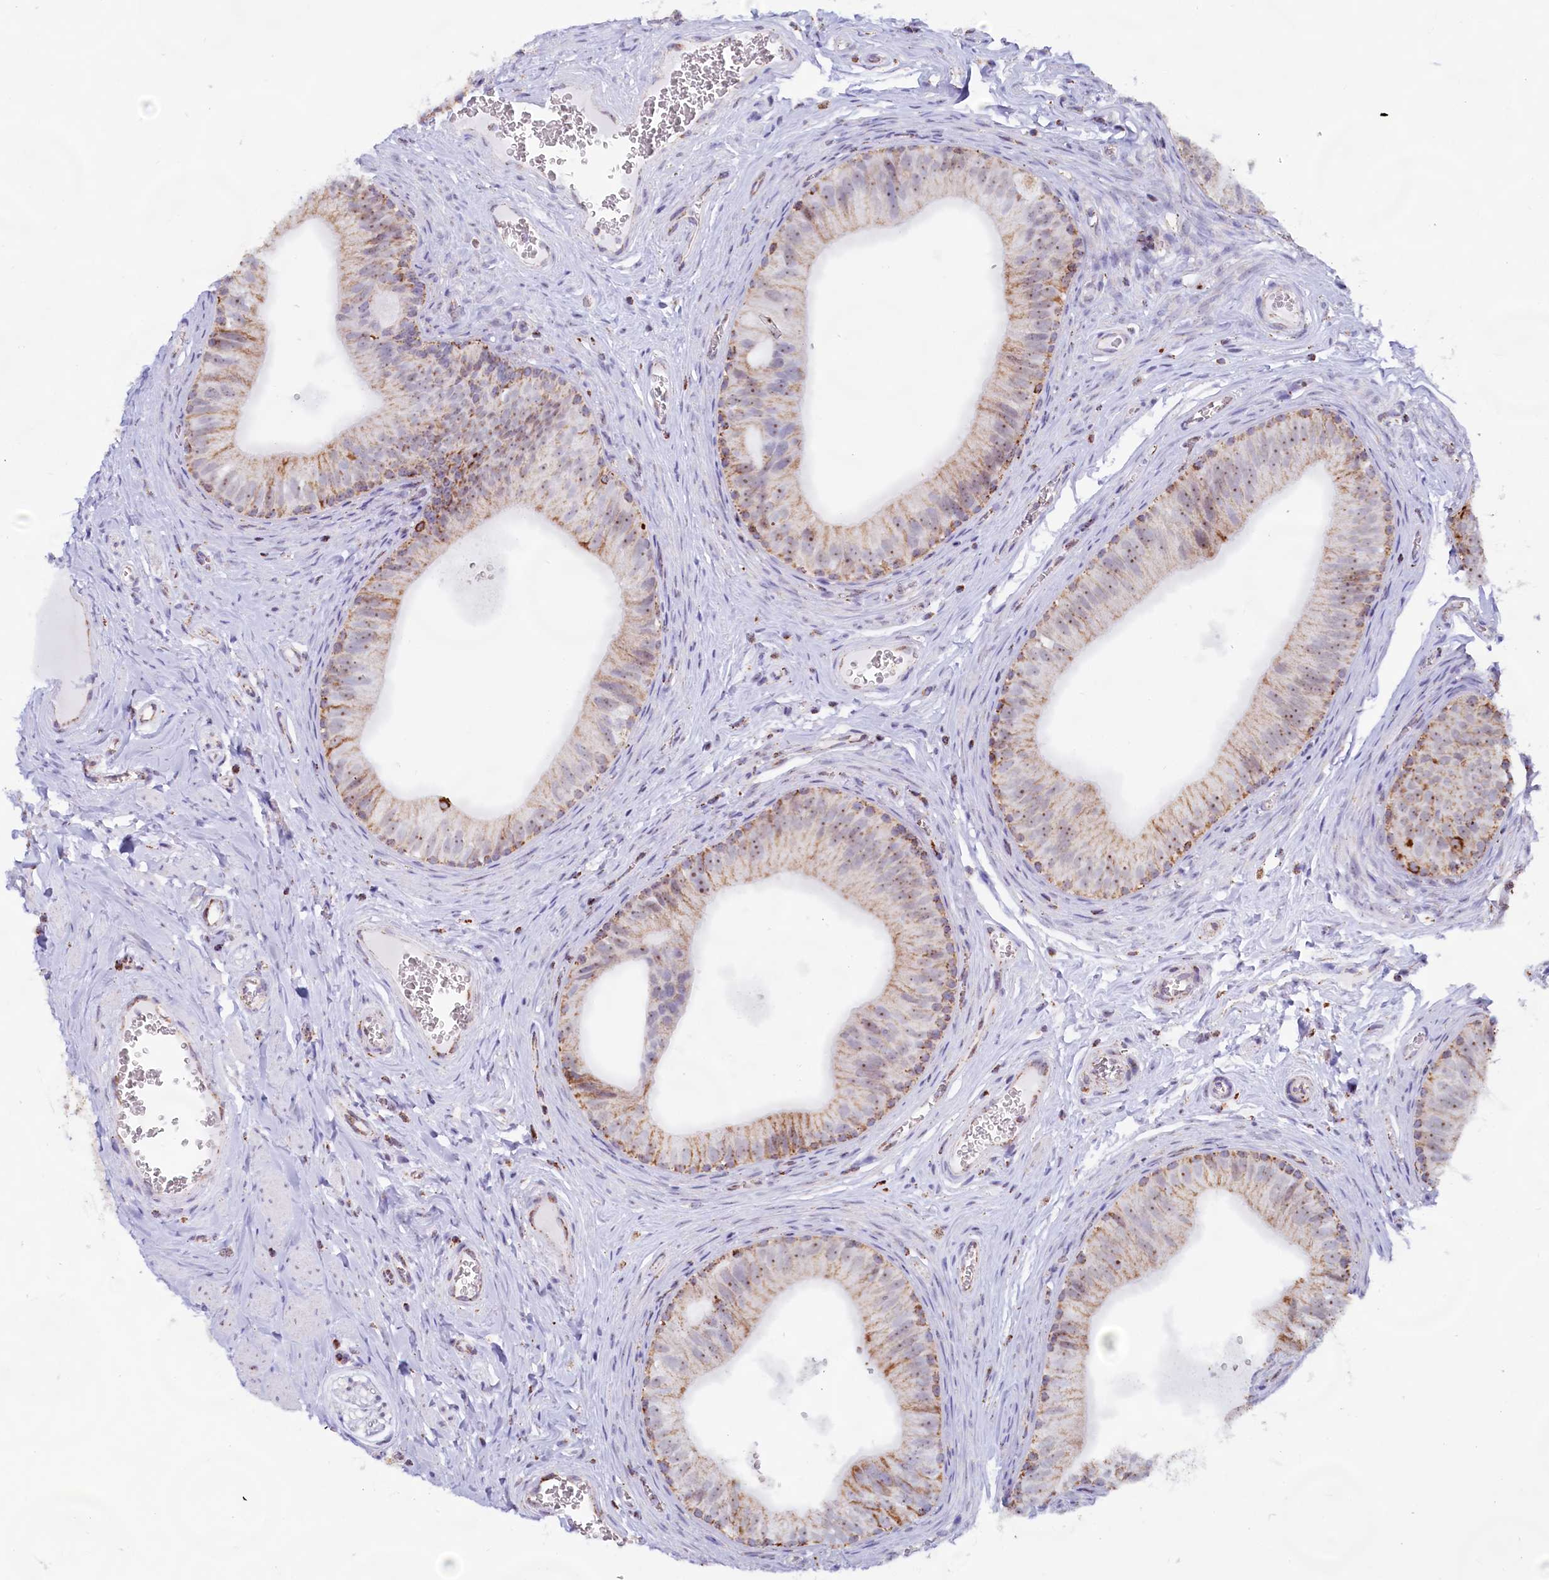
{"staining": {"intensity": "moderate", "quantity": ">75%", "location": "cytoplasmic/membranous"}, "tissue": "epididymis", "cell_type": "Glandular cells", "image_type": "normal", "snomed": [{"axis": "morphology", "description": "Normal tissue, NOS"}, {"axis": "topography", "description": "Epididymis"}], "caption": "Immunohistochemical staining of benign epididymis displays moderate cytoplasmic/membranous protein positivity in about >75% of glandular cells.", "gene": "C1D", "patient": {"sex": "male", "age": 42}}